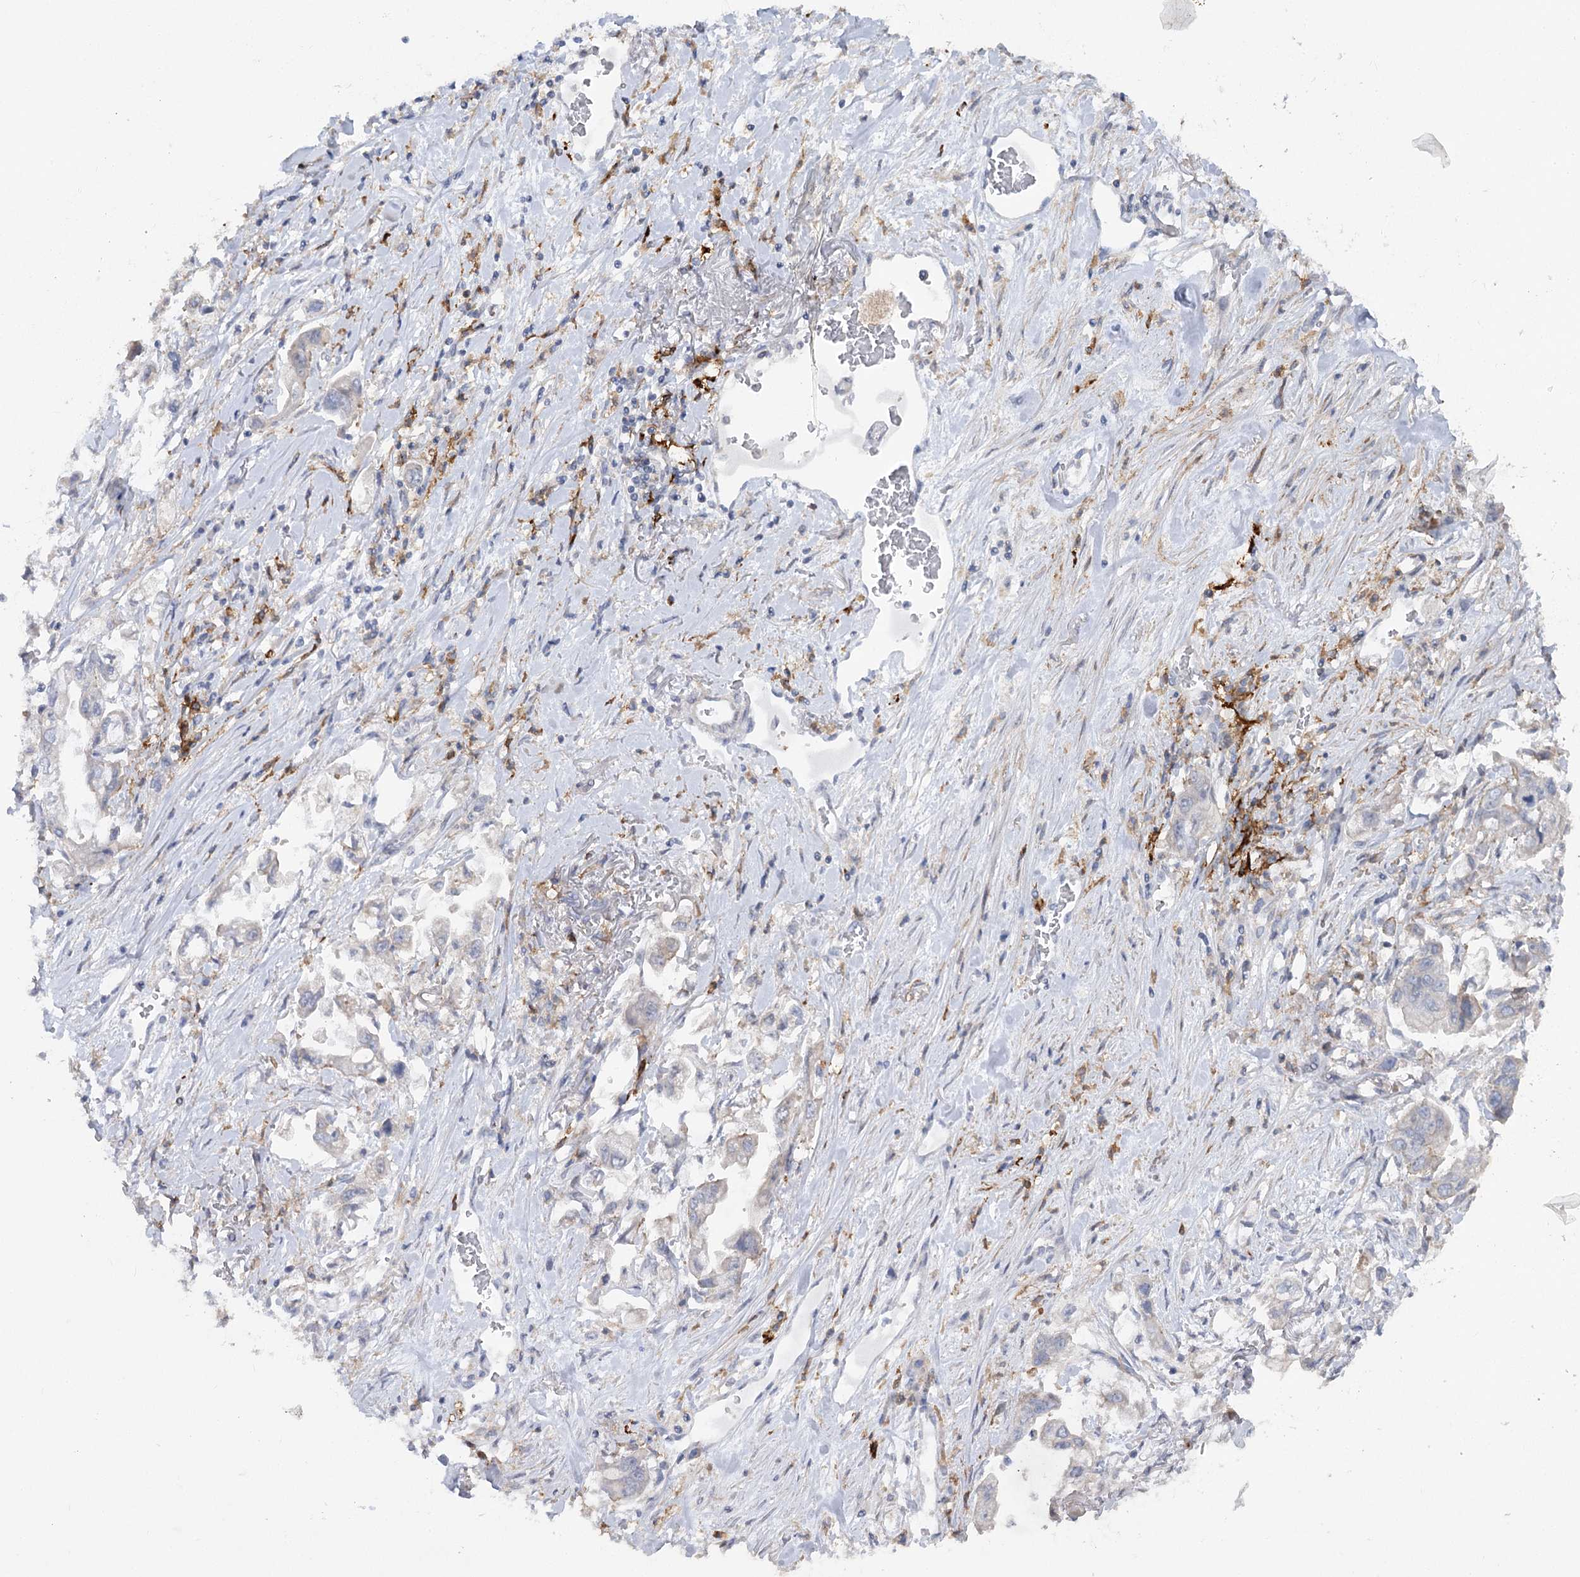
{"staining": {"intensity": "negative", "quantity": "none", "location": "none"}, "tissue": "stomach cancer", "cell_type": "Tumor cells", "image_type": "cancer", "snomed": [{"axis": "morphology", "description": "Adenocarcinoma, NOS"}, {"axis": "topography", "description": "Stomach"}], "caption": "An immunohistochemistry micrograph of stomach cancer is shown. There is no staining in tumor cells of stomach cancer. The staining is performed using DAB (3,3'-diaminobenzidine) brown chromogen with nuclei counter-stained in using hematoxylin.", "gene": "SCN11A", "patient": {"sex": "male", "age": 62}}